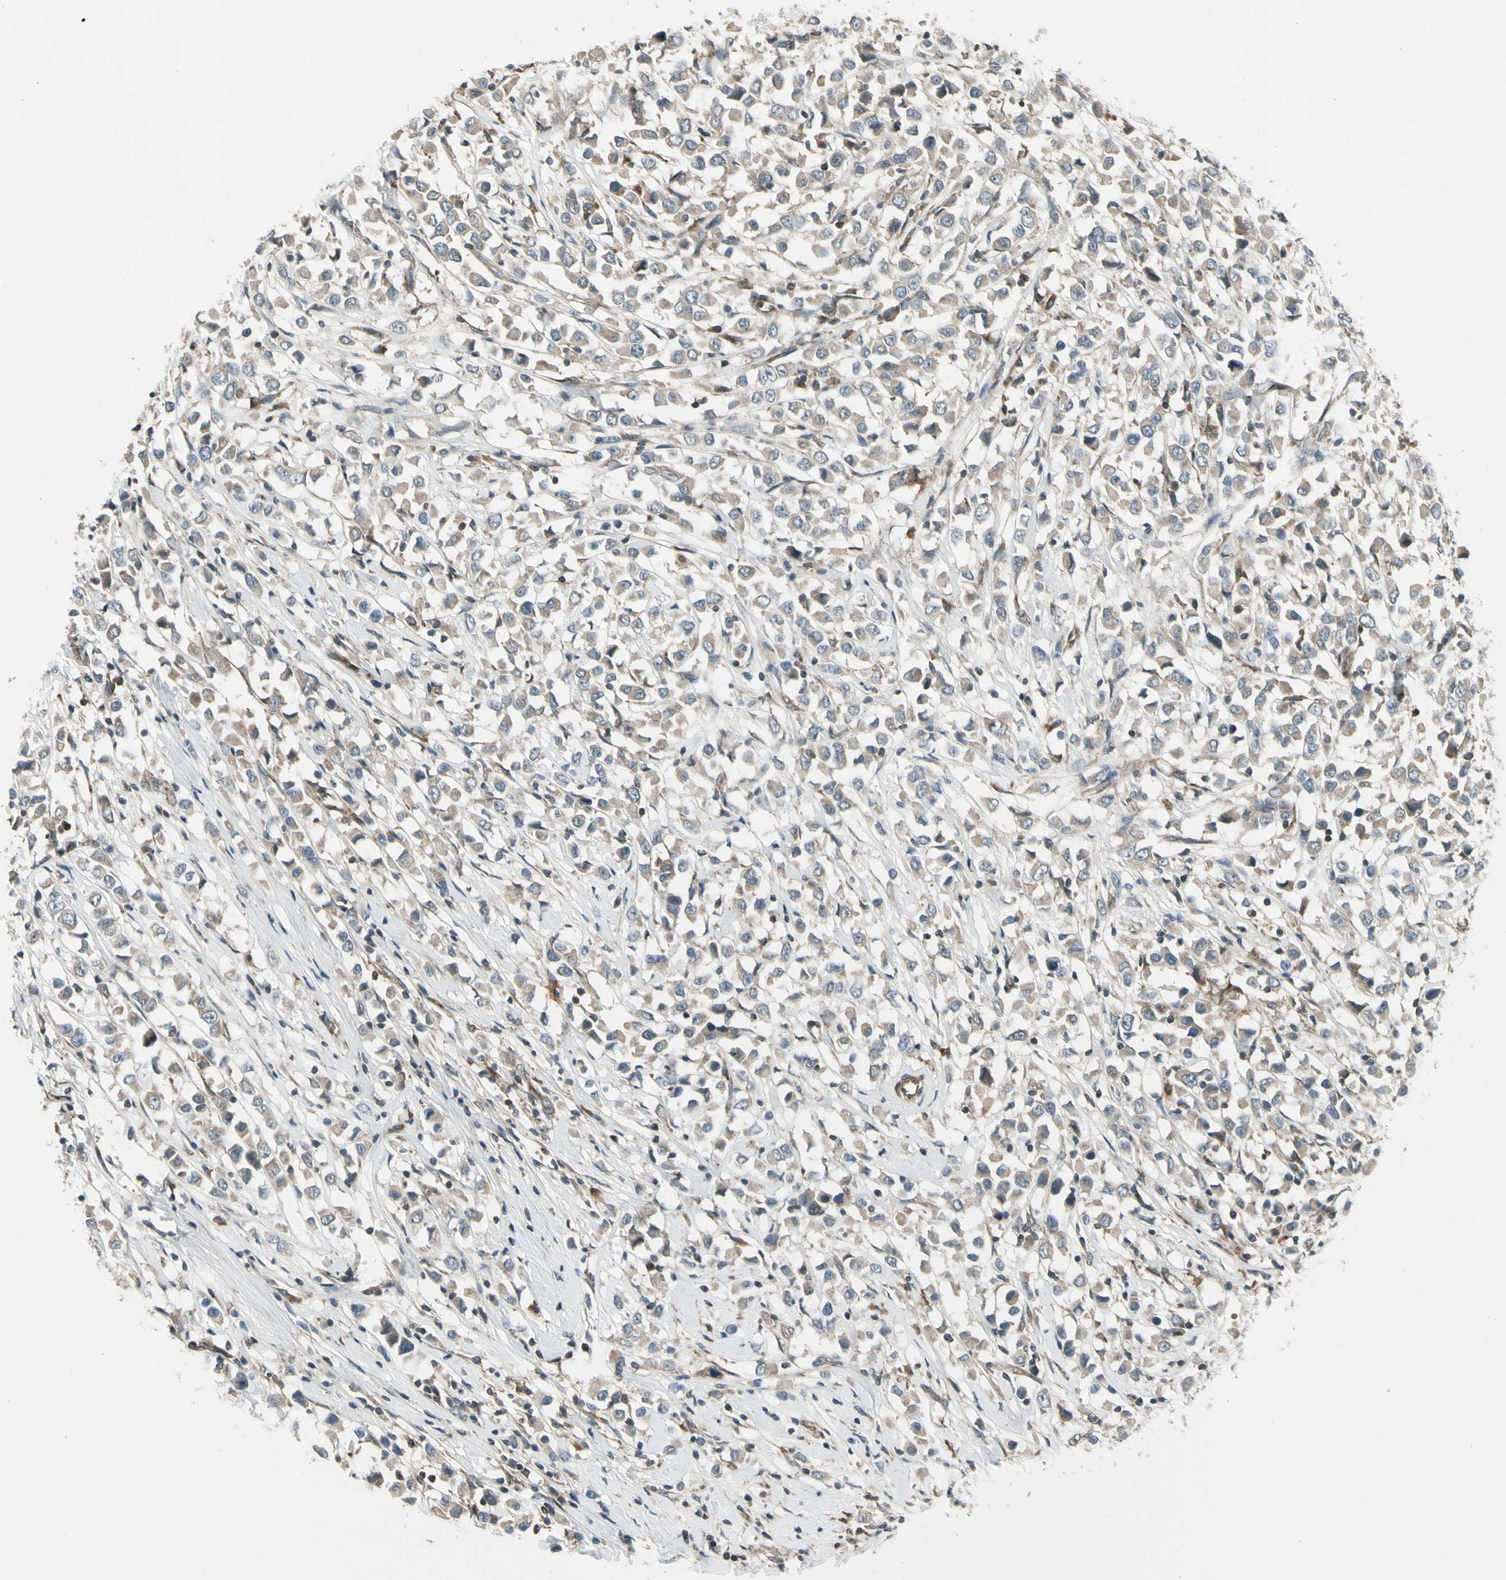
{"staining": {"intensity": "moderate", "quantity": ">75%", "location": "cytoplasmic/membranous"}, "tissue": "breast cancer", "cell_type": "Tumor cells", "image_type": "cancer", "snomed": [{"axis": "morphology", "description": "Duct carcinoma"}, {"axis": "topography", "description": "Breast"}], "caption": "Immunohistochemistry image of neoplastic tissue: human breast intraductal carcinoma stained using immunohistochemistry demonstrates medium levels of moderate protein expression localized specifically in the cytoplasmic/membranous of tumor cells, appearing as a cytoplasmic/membranous brown color.", "gene": "MST1R", "patient": {"sex": "female", "age": 61}}